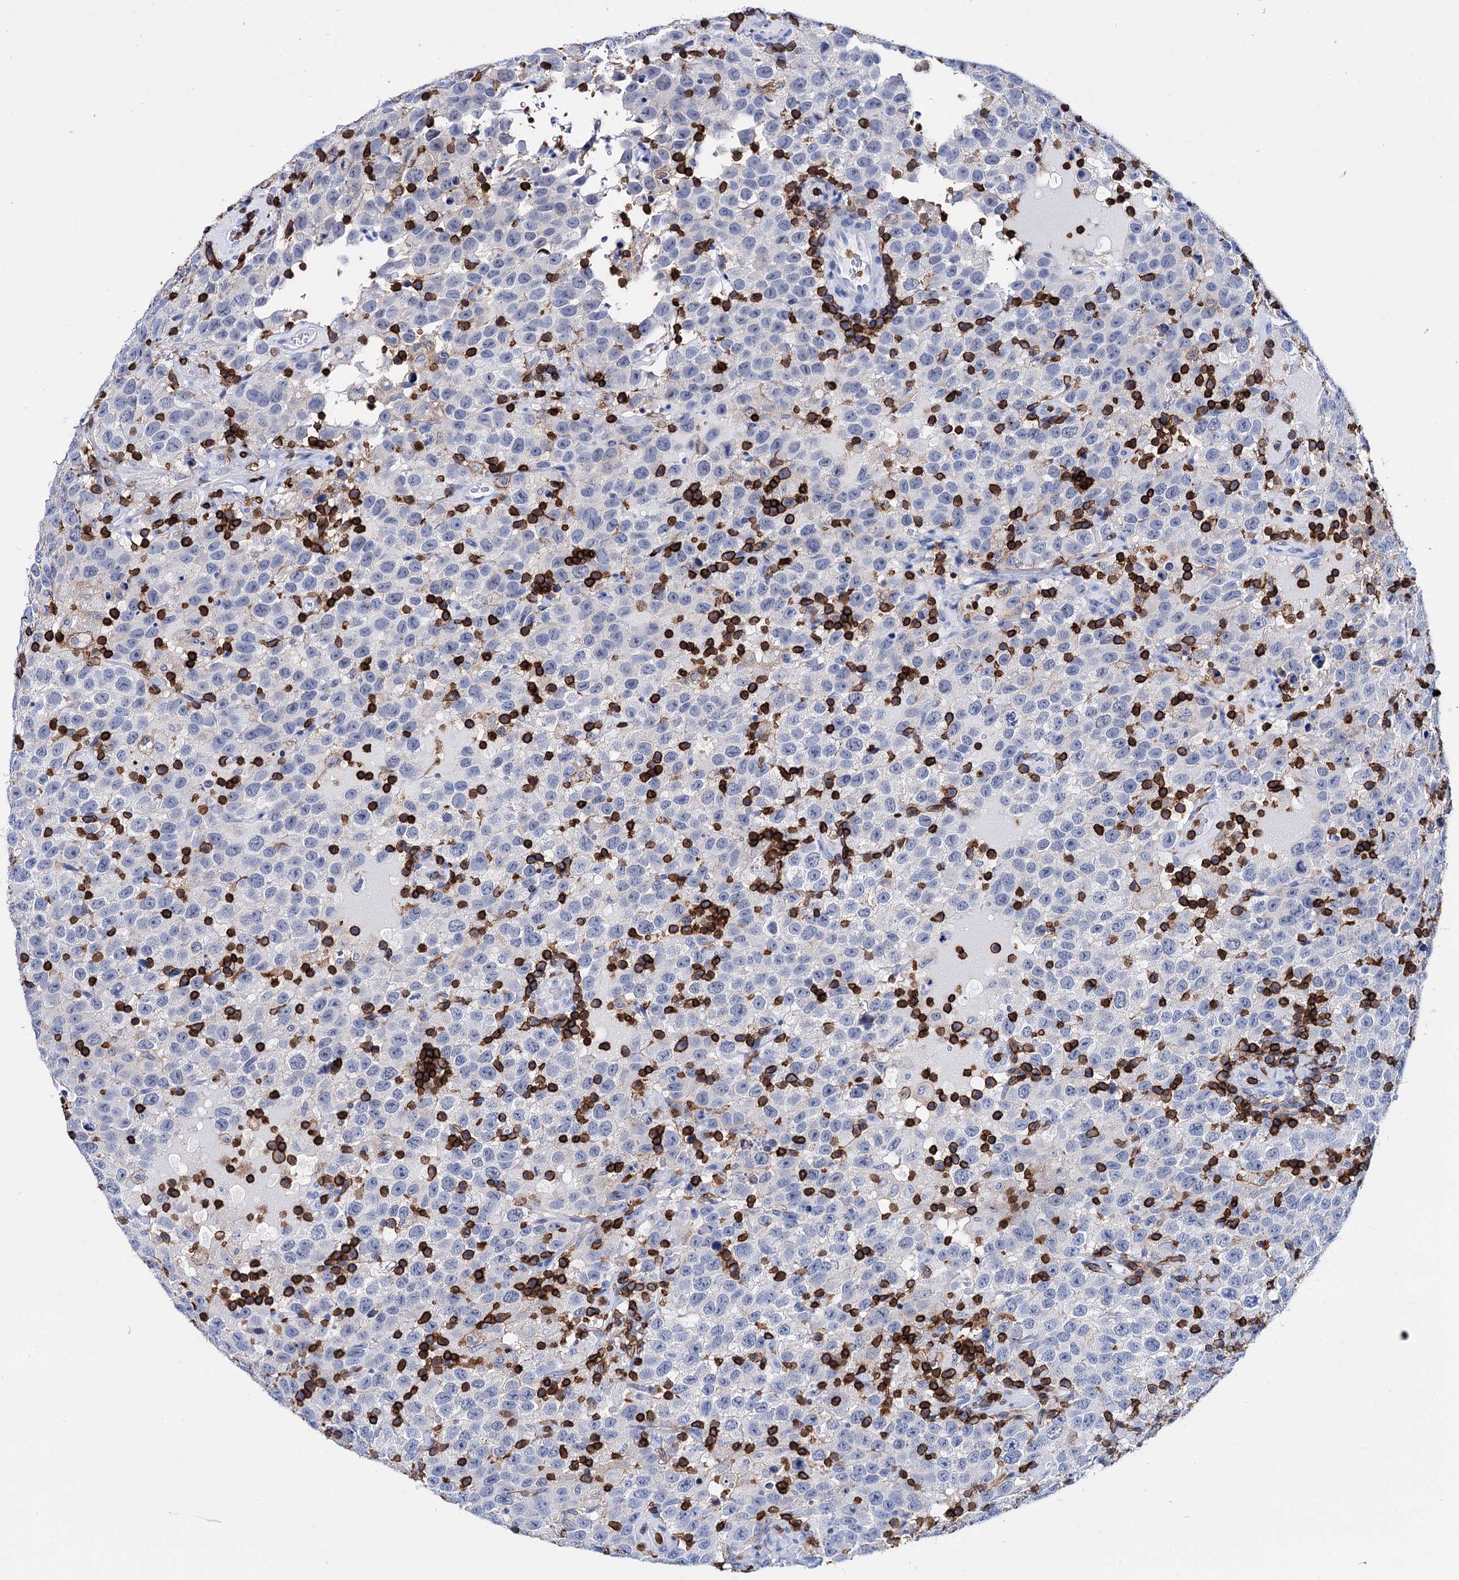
{"staining": {"intensity": "negative", "quantity": "none", "location": "none"}, "tissue": "testis cancer", "cell_type": "Tumor cells", "image_type": "cancer", "snomed": [{"axis": "morphology", "description": "Seminoma, NOS"}, {"axis": "topography", "description": "Testis"}], "caption": "This is an immunohistochemistry image of human testis cancer. There is no positivity in tumor cells.", "gene": "DEF6", "patient": {"sex": "male", "age": 41}}